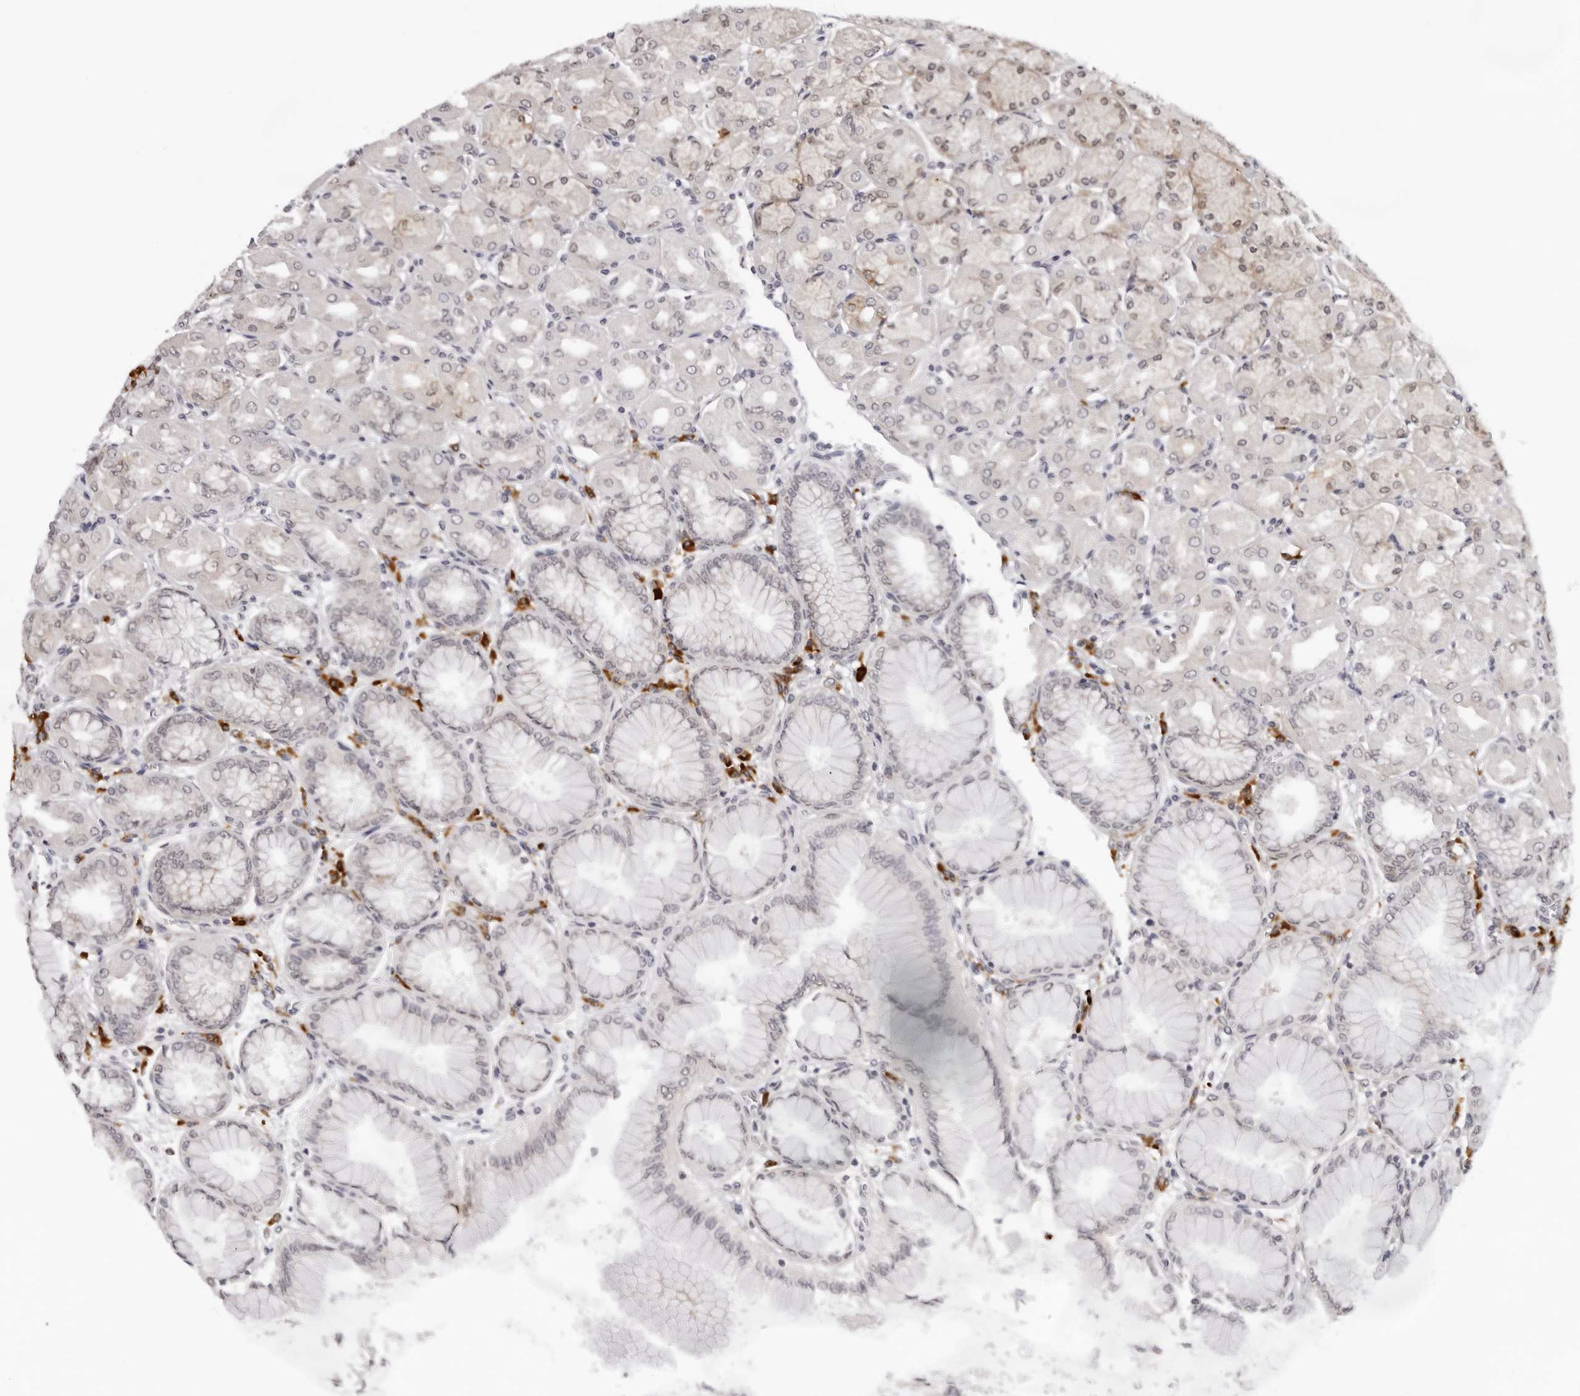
{"staining": {"intensity": "moderate", "quantity": "<25%", "location": "cytoplasmic/membranous"}, "tissue": "stomach", "cell_type": "Glandular cells", "image_type": "normal", "snomed": [{"axis": "morphology", "description": "Normal tissue, NOS"}, {"axis": "topography", "description": "Stomach, upper"}], "caption": "Immunohistochemistry (IHC) image of unremarkable human stomach stained for a protein (brown), which demonstrates low levels of moderate cytoplasmic/membranous positivity in approximately <25% of glandular cells.", "gene": "IL17RA", "patient": {"sex": "female", "age": 56}}